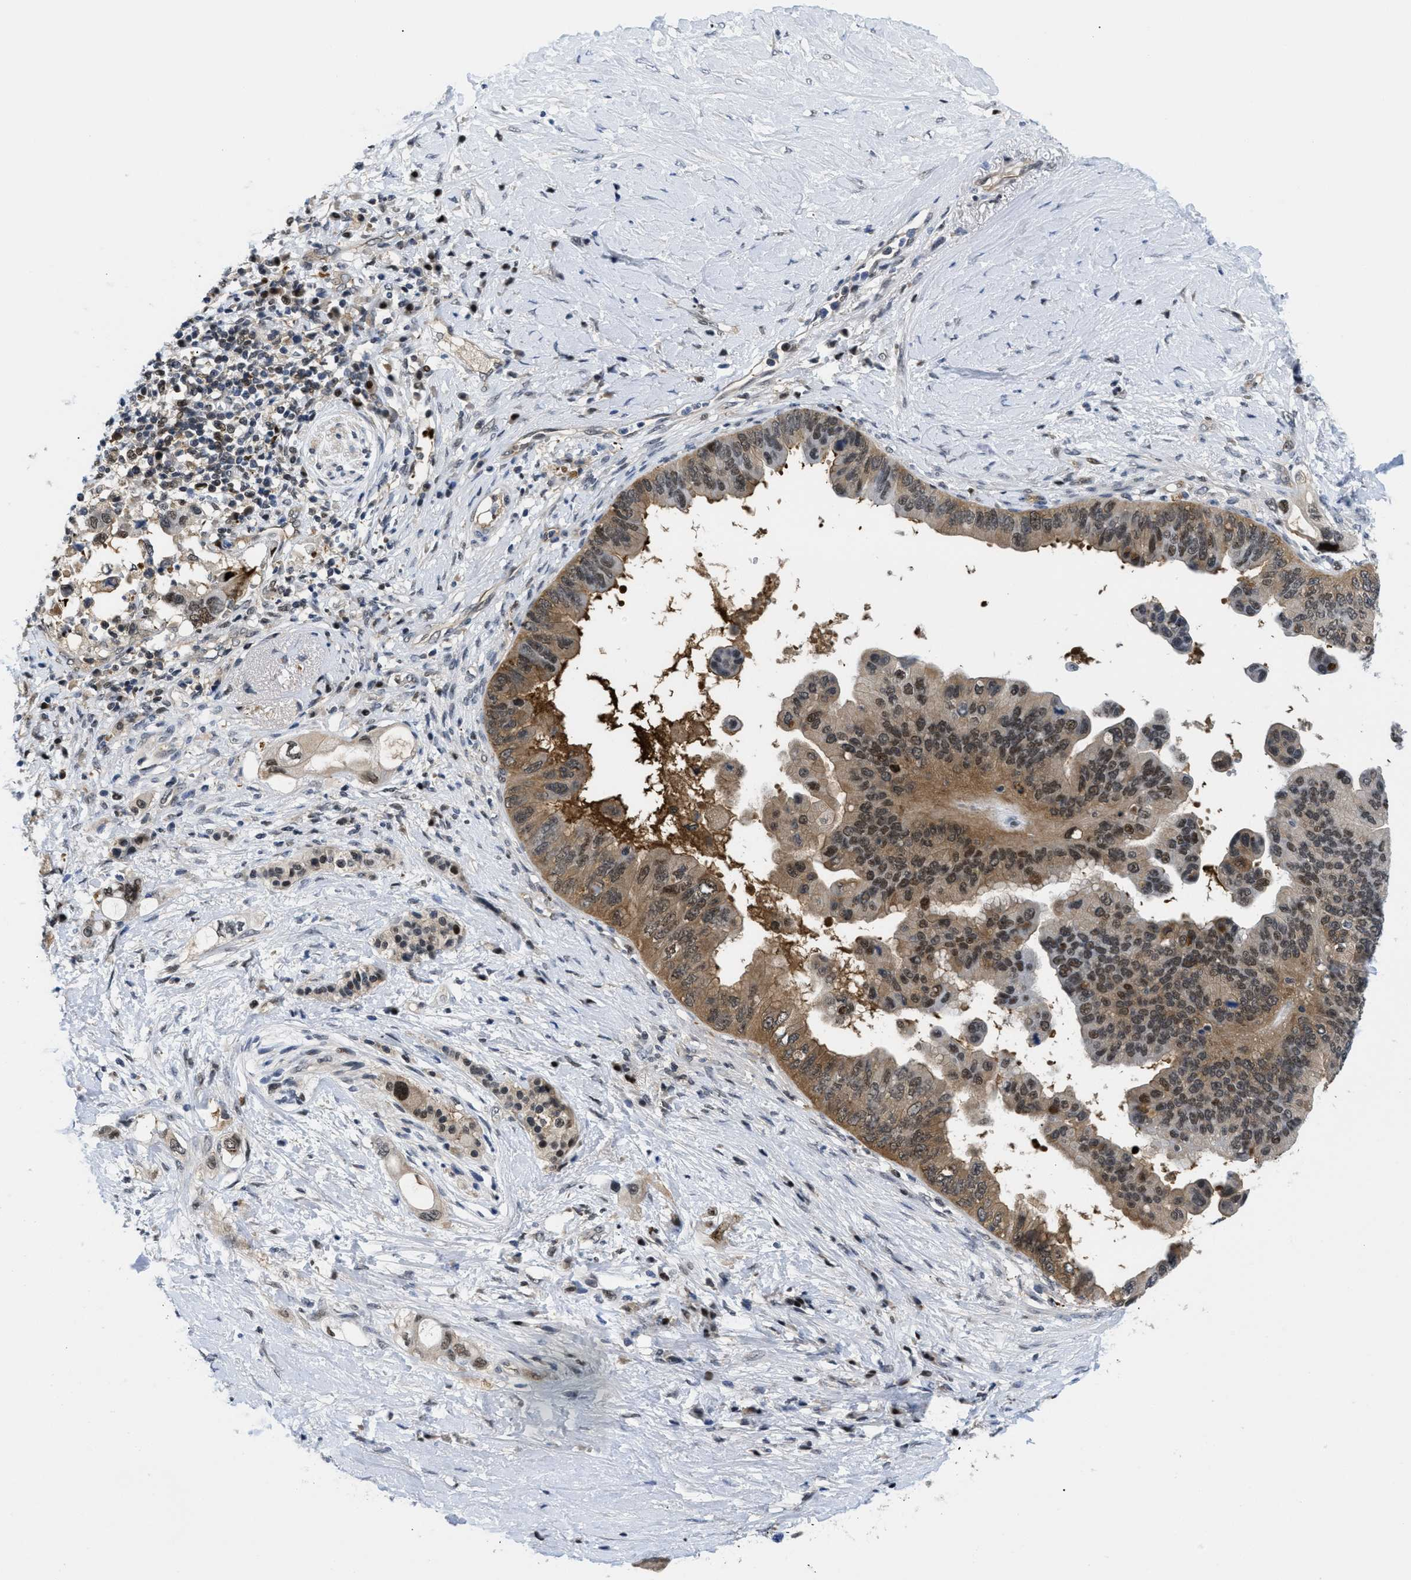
{"staining": {"intensity": "moderate", "quantity": ">75%", "location": "cytoplasmic/membranous,nuclear"}, "tissue": "pancreatic cancer", "cell_type": "Tumor cells", "image_type": "cancer", "snomed": [{"axis": "morphology", "description": "Adenocarcinoma, NOS"}, {"axis": "topography", "description": "Pancreas"}], "caption": "Tumor cells exhibit moderate cytoplasmic/membranous and nuclear positivity in about >75% of cells in adenocarcinoma (pancreatic).", "gene": "SLC29A2", "patient": {"sex": "female", "age": 56}}